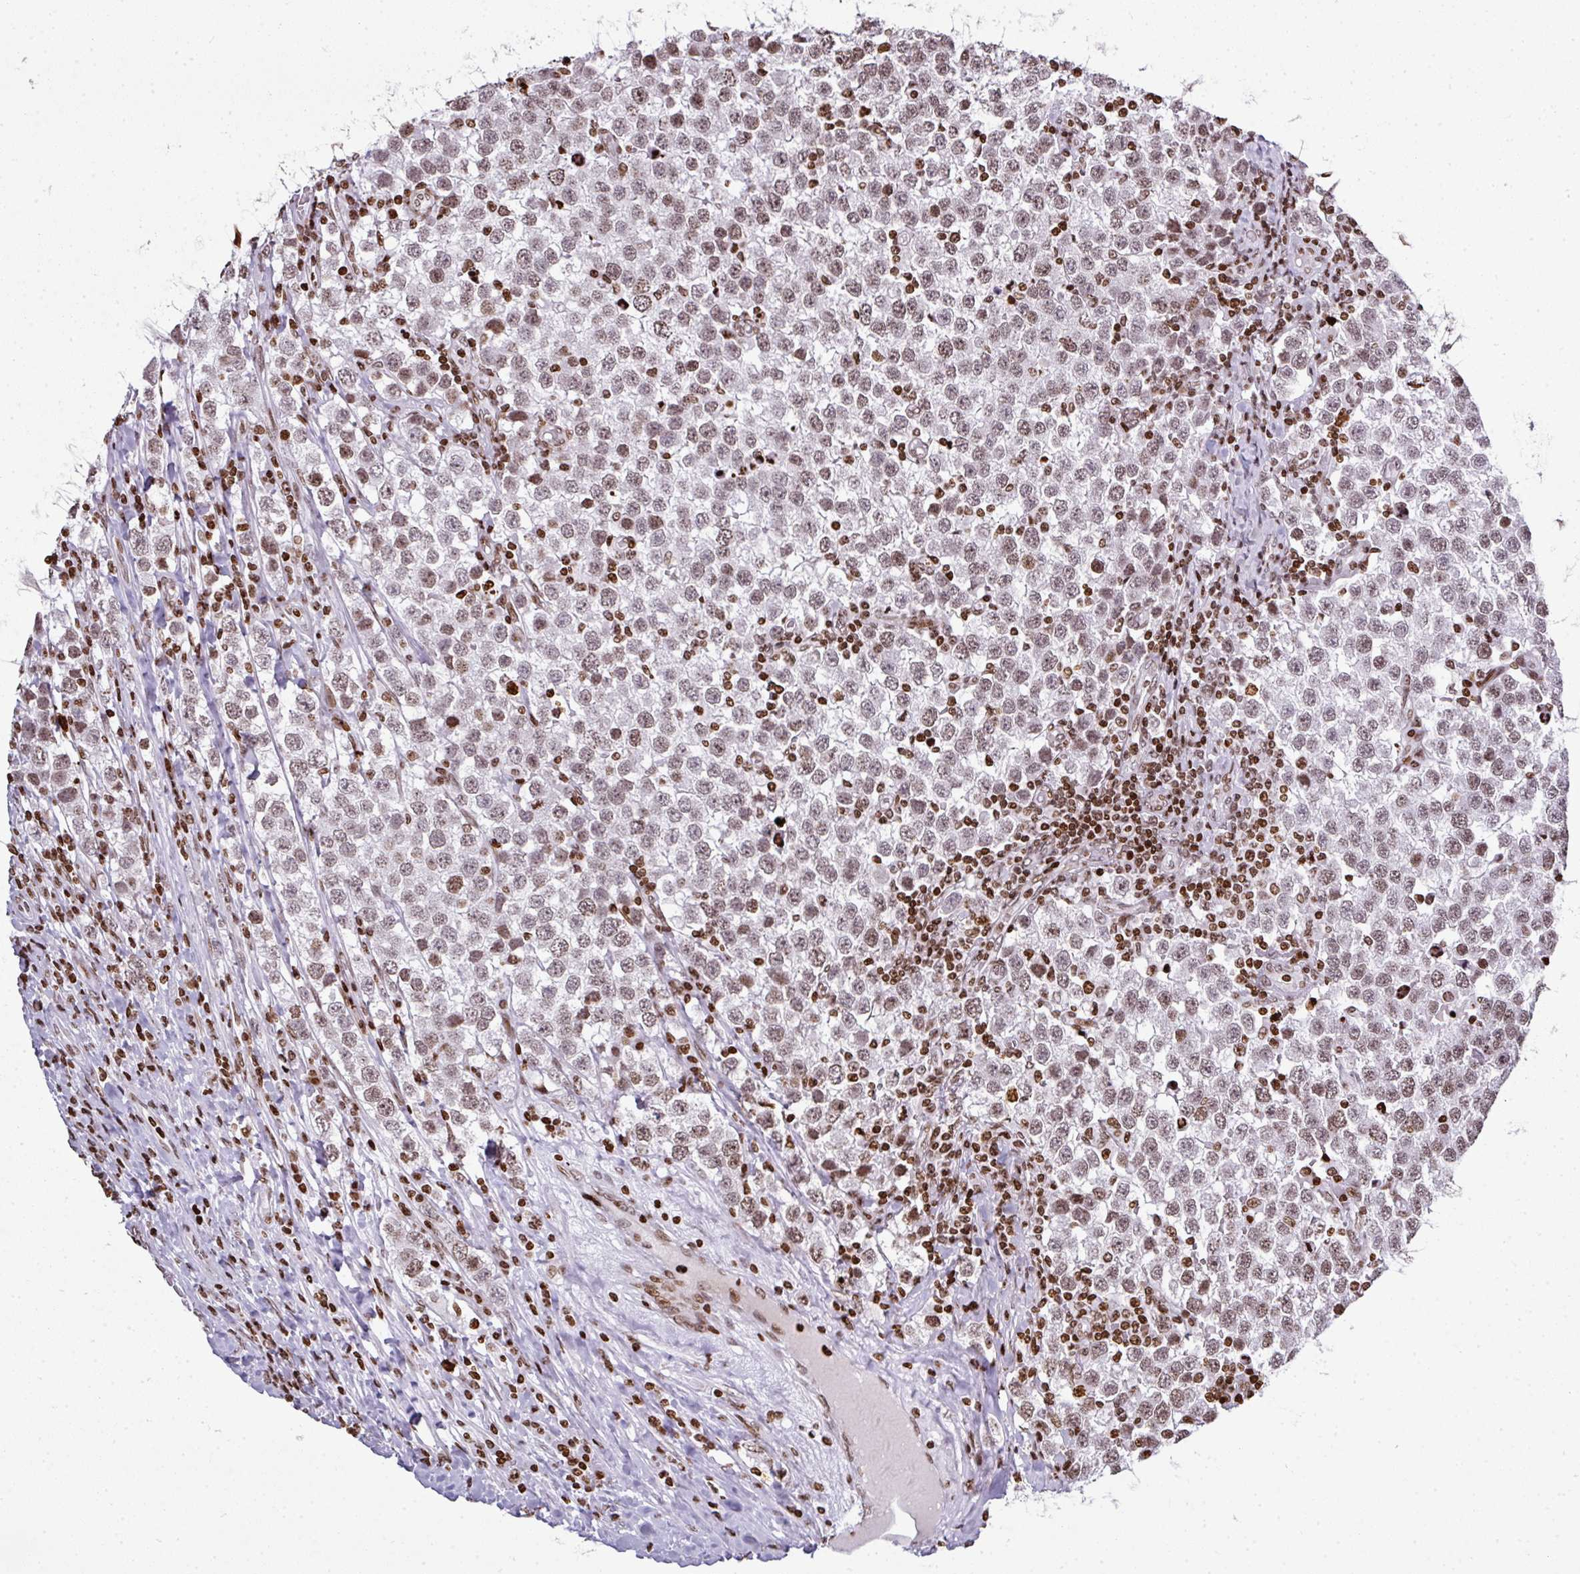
{"staining": {"intensity": "weak", "quantity": ">75%", "location": "nuclear"}, "tissue": "testis cancer", "cell_type": "Tumor cells", "image_type": "cancer", "snomed": [{"axis": "morphology", "description": "Seminoma, NOS"}, {"axis": "topography", "description": "Testis"}], "caption": "Tumor cells display weak nuclear expression in approximately >75% of cells in seminoma (testis). Ihc stains the protein in brown and the nuclei are stained blue.", "gene": "RASL11A", "patient": {"sex": "male", "age": 34}}